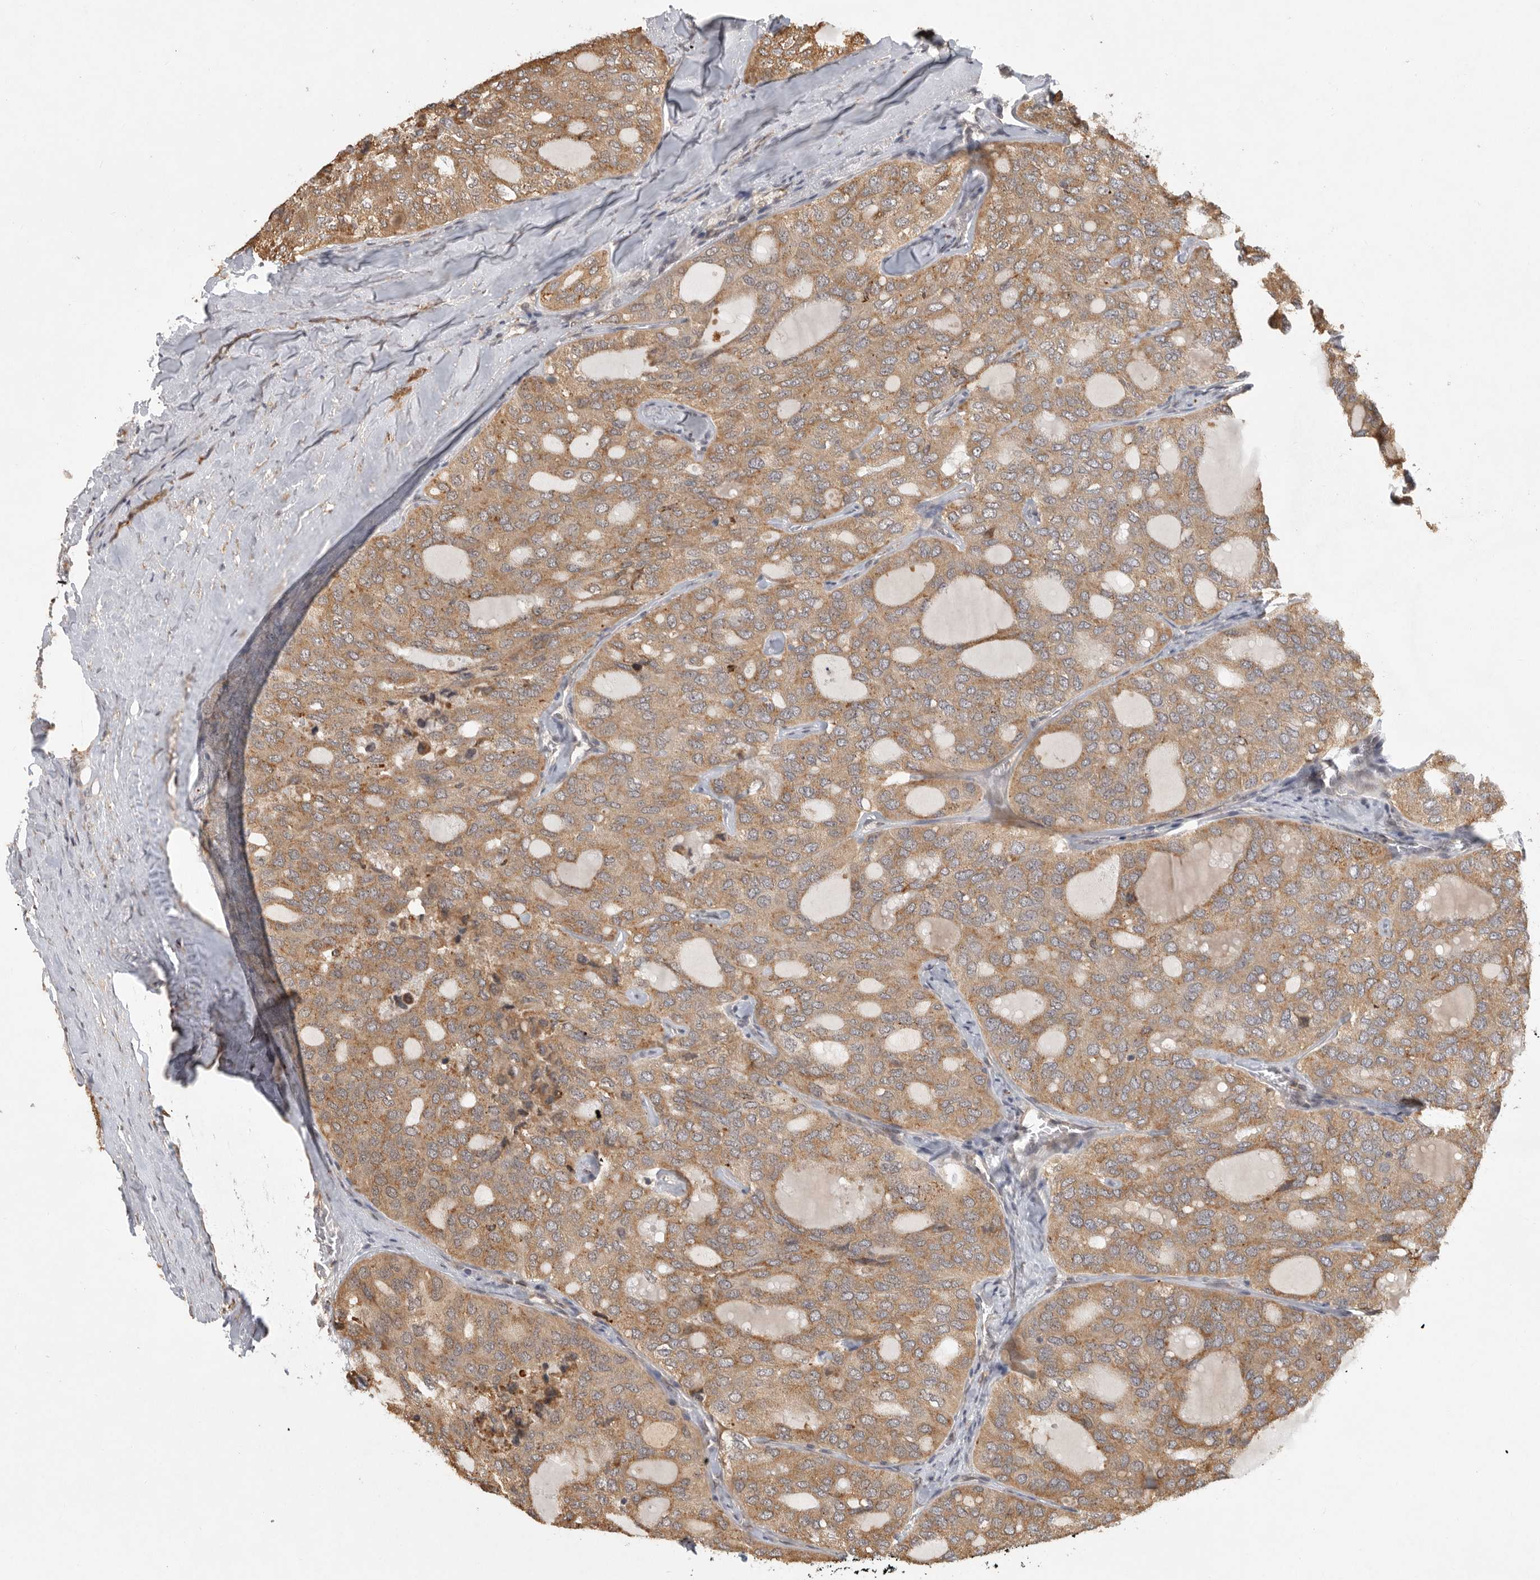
{"staining": {"intensity": "moderate", "quantity": ">75%", "location": "cytoplasmic/membranous"}, "tissue": "thyroid cancer", "cell_type": "Tumor cells", "image_type": "cancer", "snomed": [{"axis": "morphology", "description": "Follicular adenoma carcinoma, NOS"}, {"axis": "topography", "description": "Thyroid gland"}], "caption": "Brown immunohistochemical staining in human thyroid follicular adenoma carcinoma displays moderate cytoplasmic/membranous positivity in approximately >75% of tumor cells.", "gene": "ZNF83", "patient": {"sex": "male", "age": 75}}